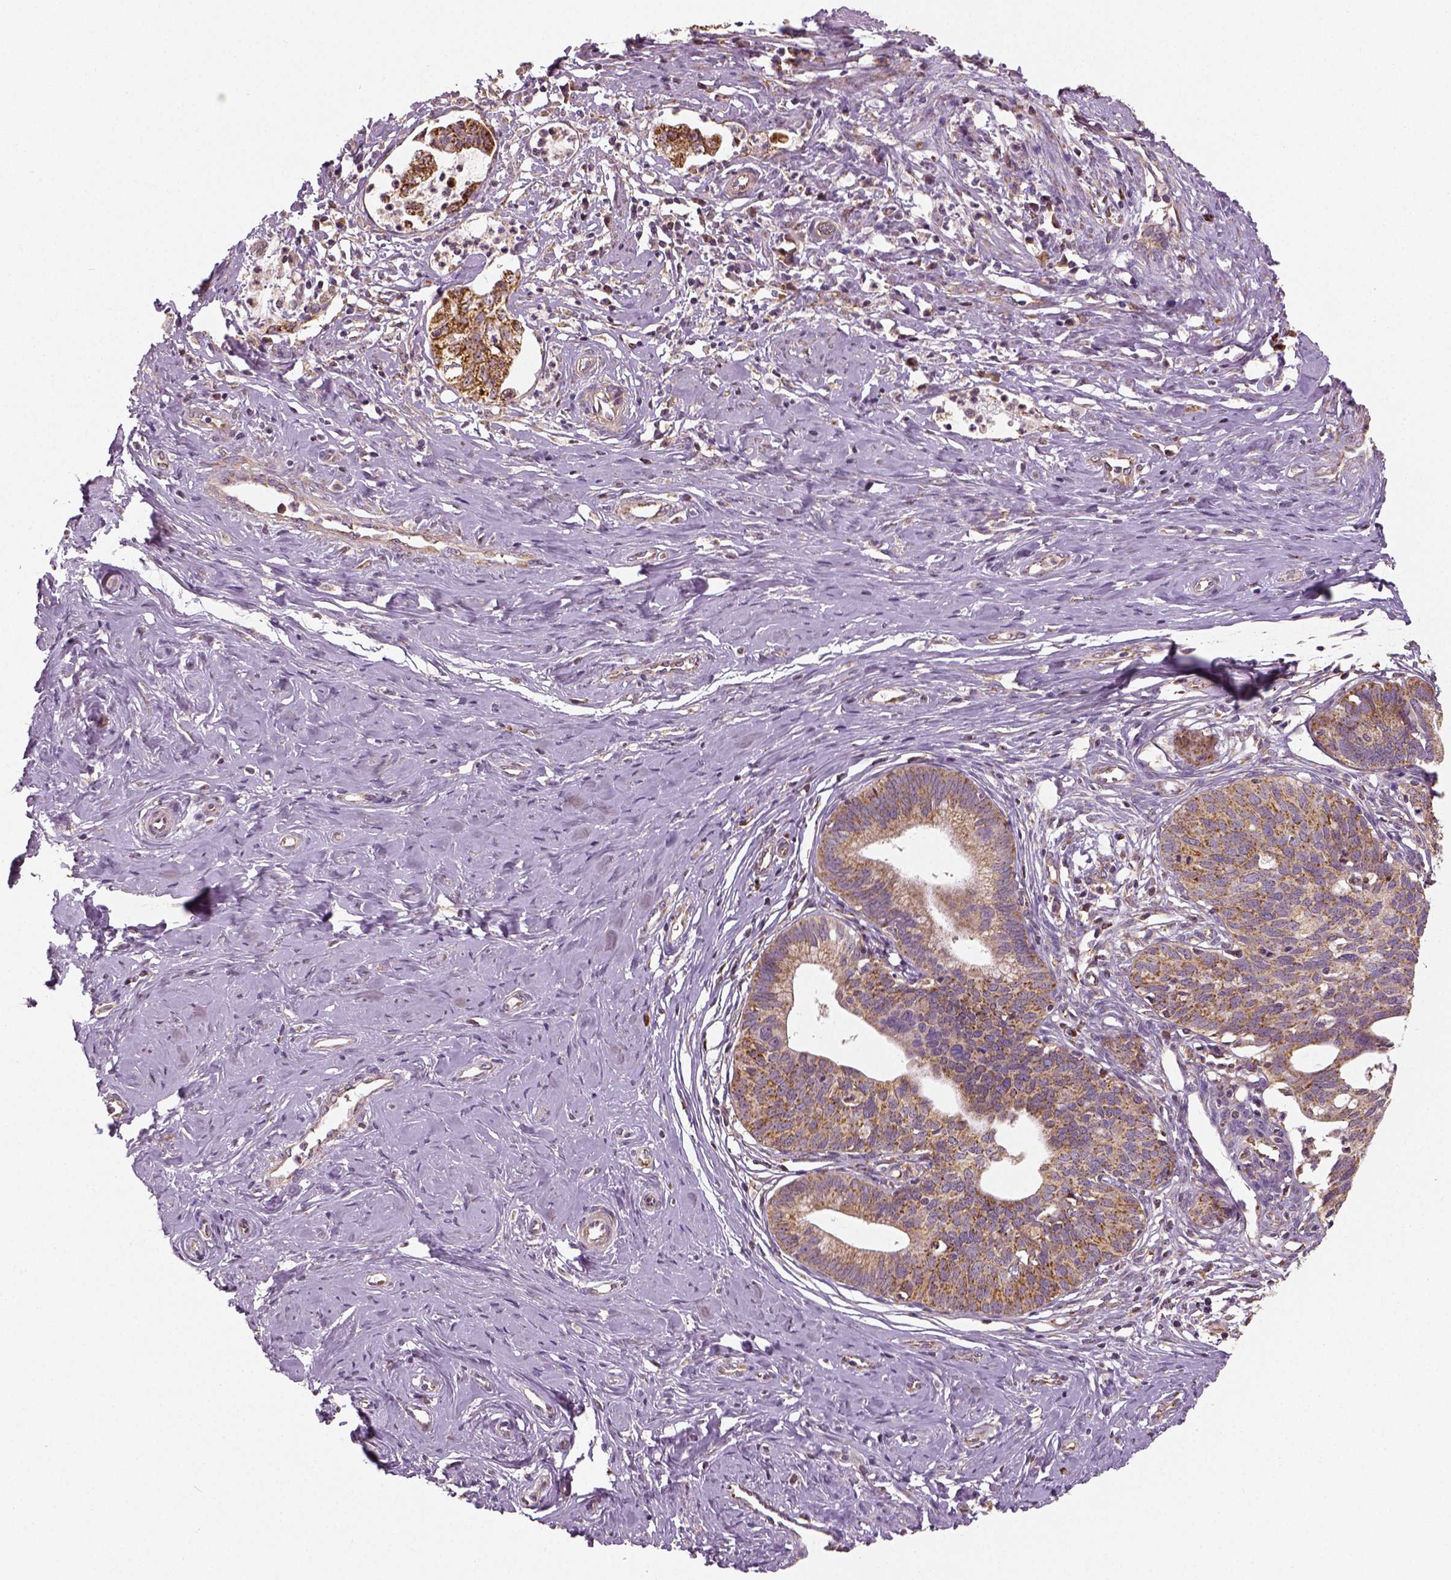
{"staining": {"intensity": "strong", "quantity": ">75%", "location": "cytoplasmic/membranous"}, "tissue": "cervical cancer", "cell_type": "Tumor cells", "image_type": "cancer", "snomed": [{"axis": "morphology", "description": "Normal tissue, NOS"}, {"axis": "morphology", "description": "Adenocarcinoma, NOS"}, {"axis": "topography", "description": "Cervix"}], "caption": "Cervical cancer (adenocarcinoma) was stained to show a protein in brown. There is high levels of strong cytoplasmic/membranous staining in about >75% of tumor cells.", "gene": "PGAM5", "patient": {"sex": "female", "age": 38}}